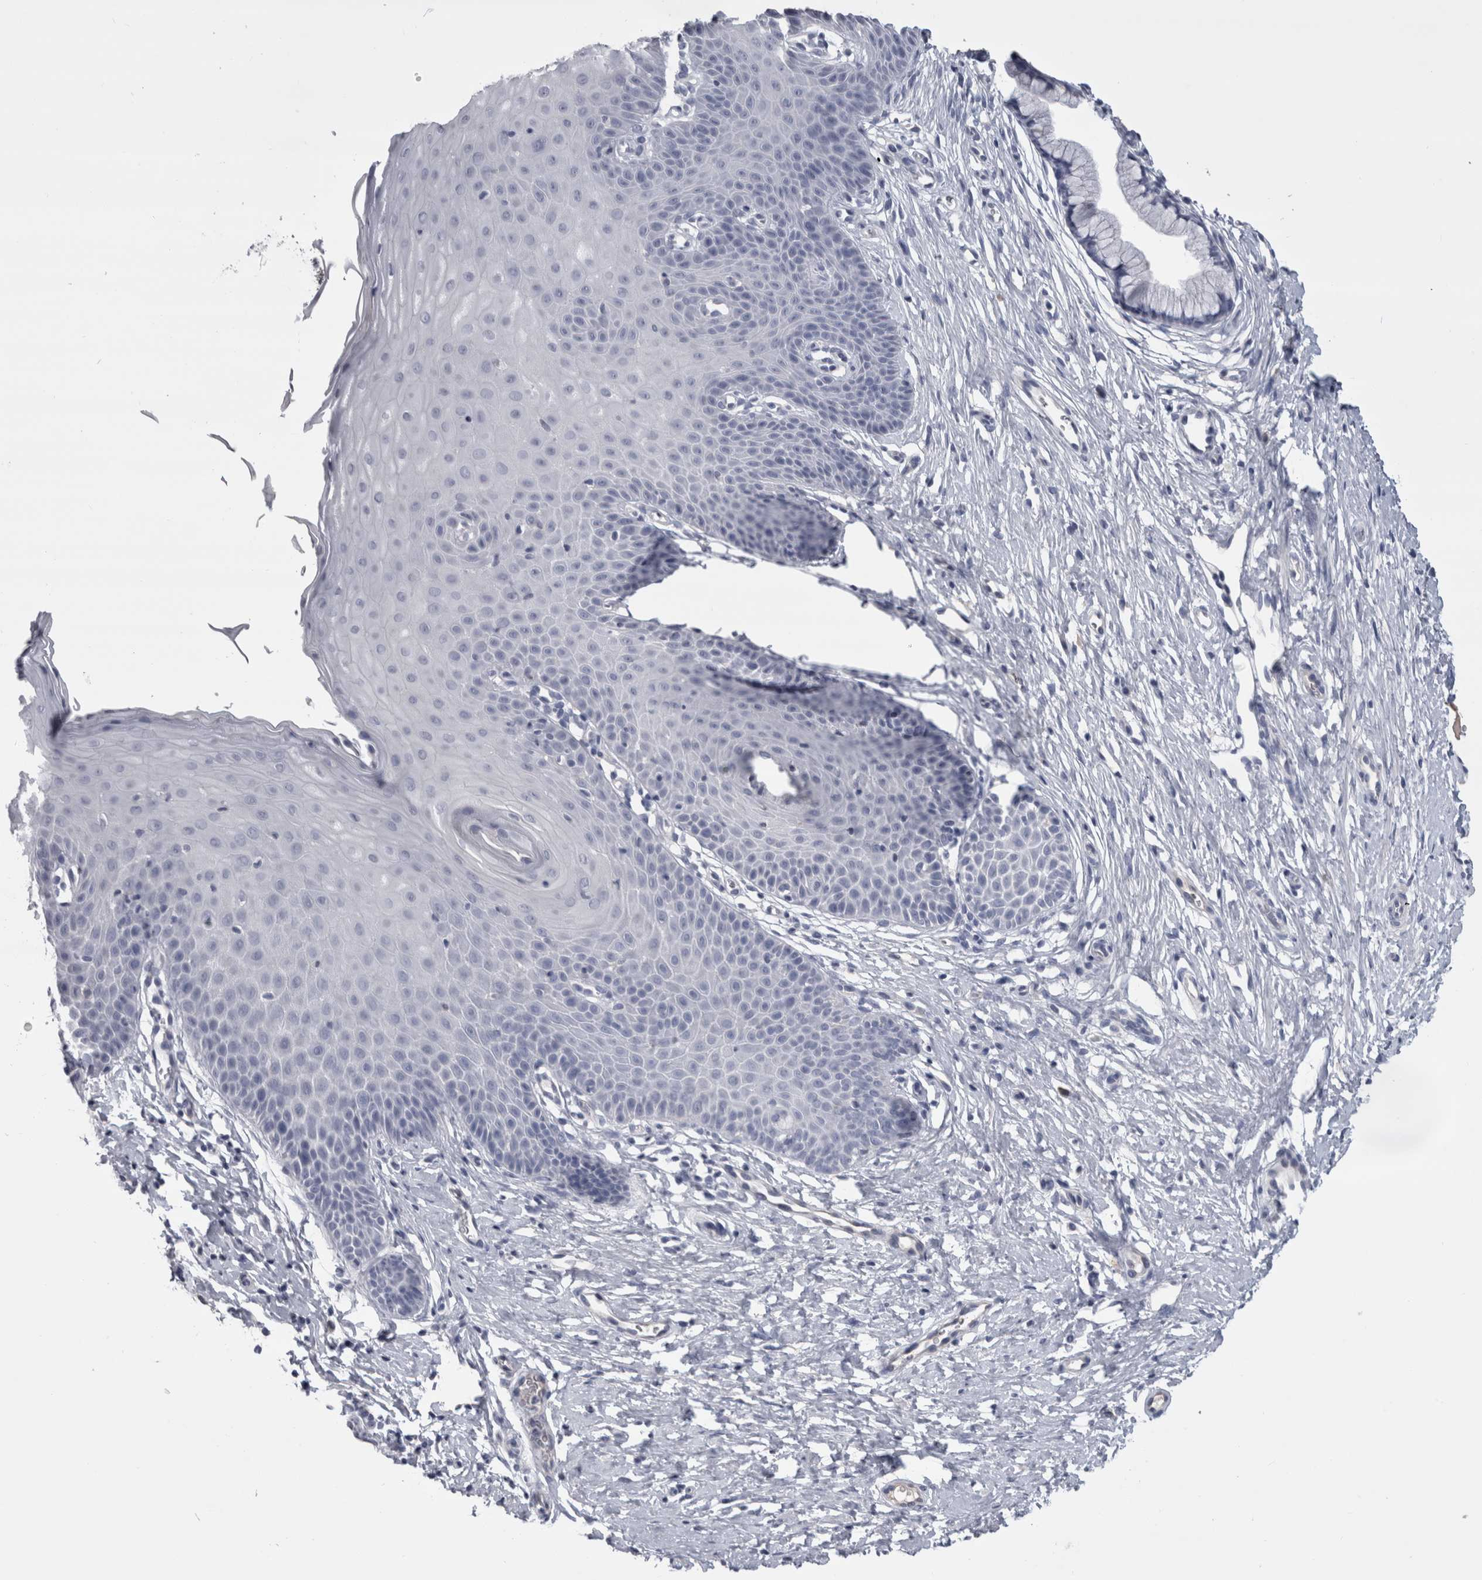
{"staining": {"intensity": "negative", "quantity": "none", "location": "none"}, "tissue": "cervix", "cell_type": "Glandular cells", "image_type": "normal", "snomed": [{"axis": "morphology", "description": "Normal tissue, NOS"}, {"axis": "topography", "description": "Cervix"}], "caption": "Immunohistochemical staining of unremarkable cervix shows no significant staining in glandular cells.", "gene": "PAX5", "patient": {"sex": "female", "age": 36}}